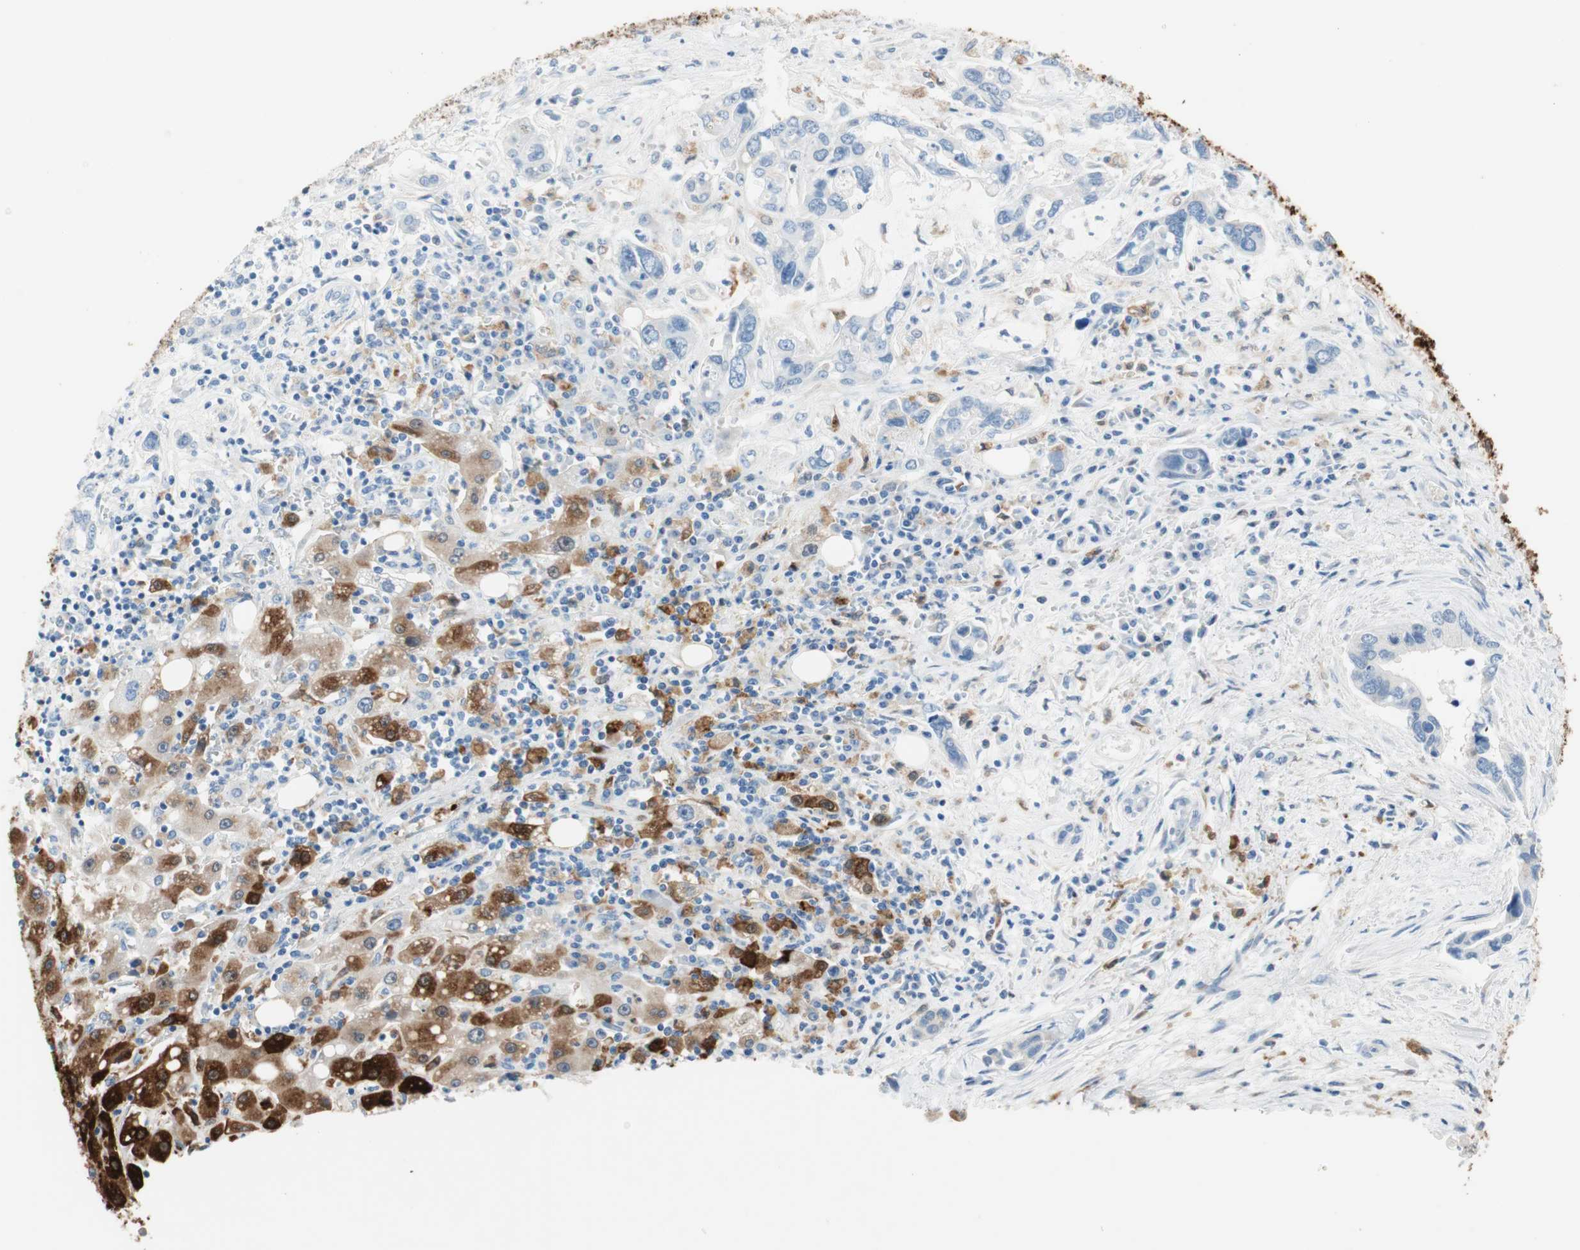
{"staining": {"intensity": "strong", "quantity": "25%-75%", "location": "cytoplasmic/membranous"}, "tissue": "liver cancer", "cell_type": "Tumor cells", "image_type": "cancer", "snomed": [{"axis": "morphology", "description": "Cholangiocarcinoma"}, {"axis": "topography", "description": "Liver"}], "caption": "Cholangiocarcinoma (liver) stained with a brown dye reveals strong cytoplasmic/membranous positive positivity in about 25%-75% of tumor cells.", "gene": "GLUL", "patient": {"sex": "female", "age": 65}}